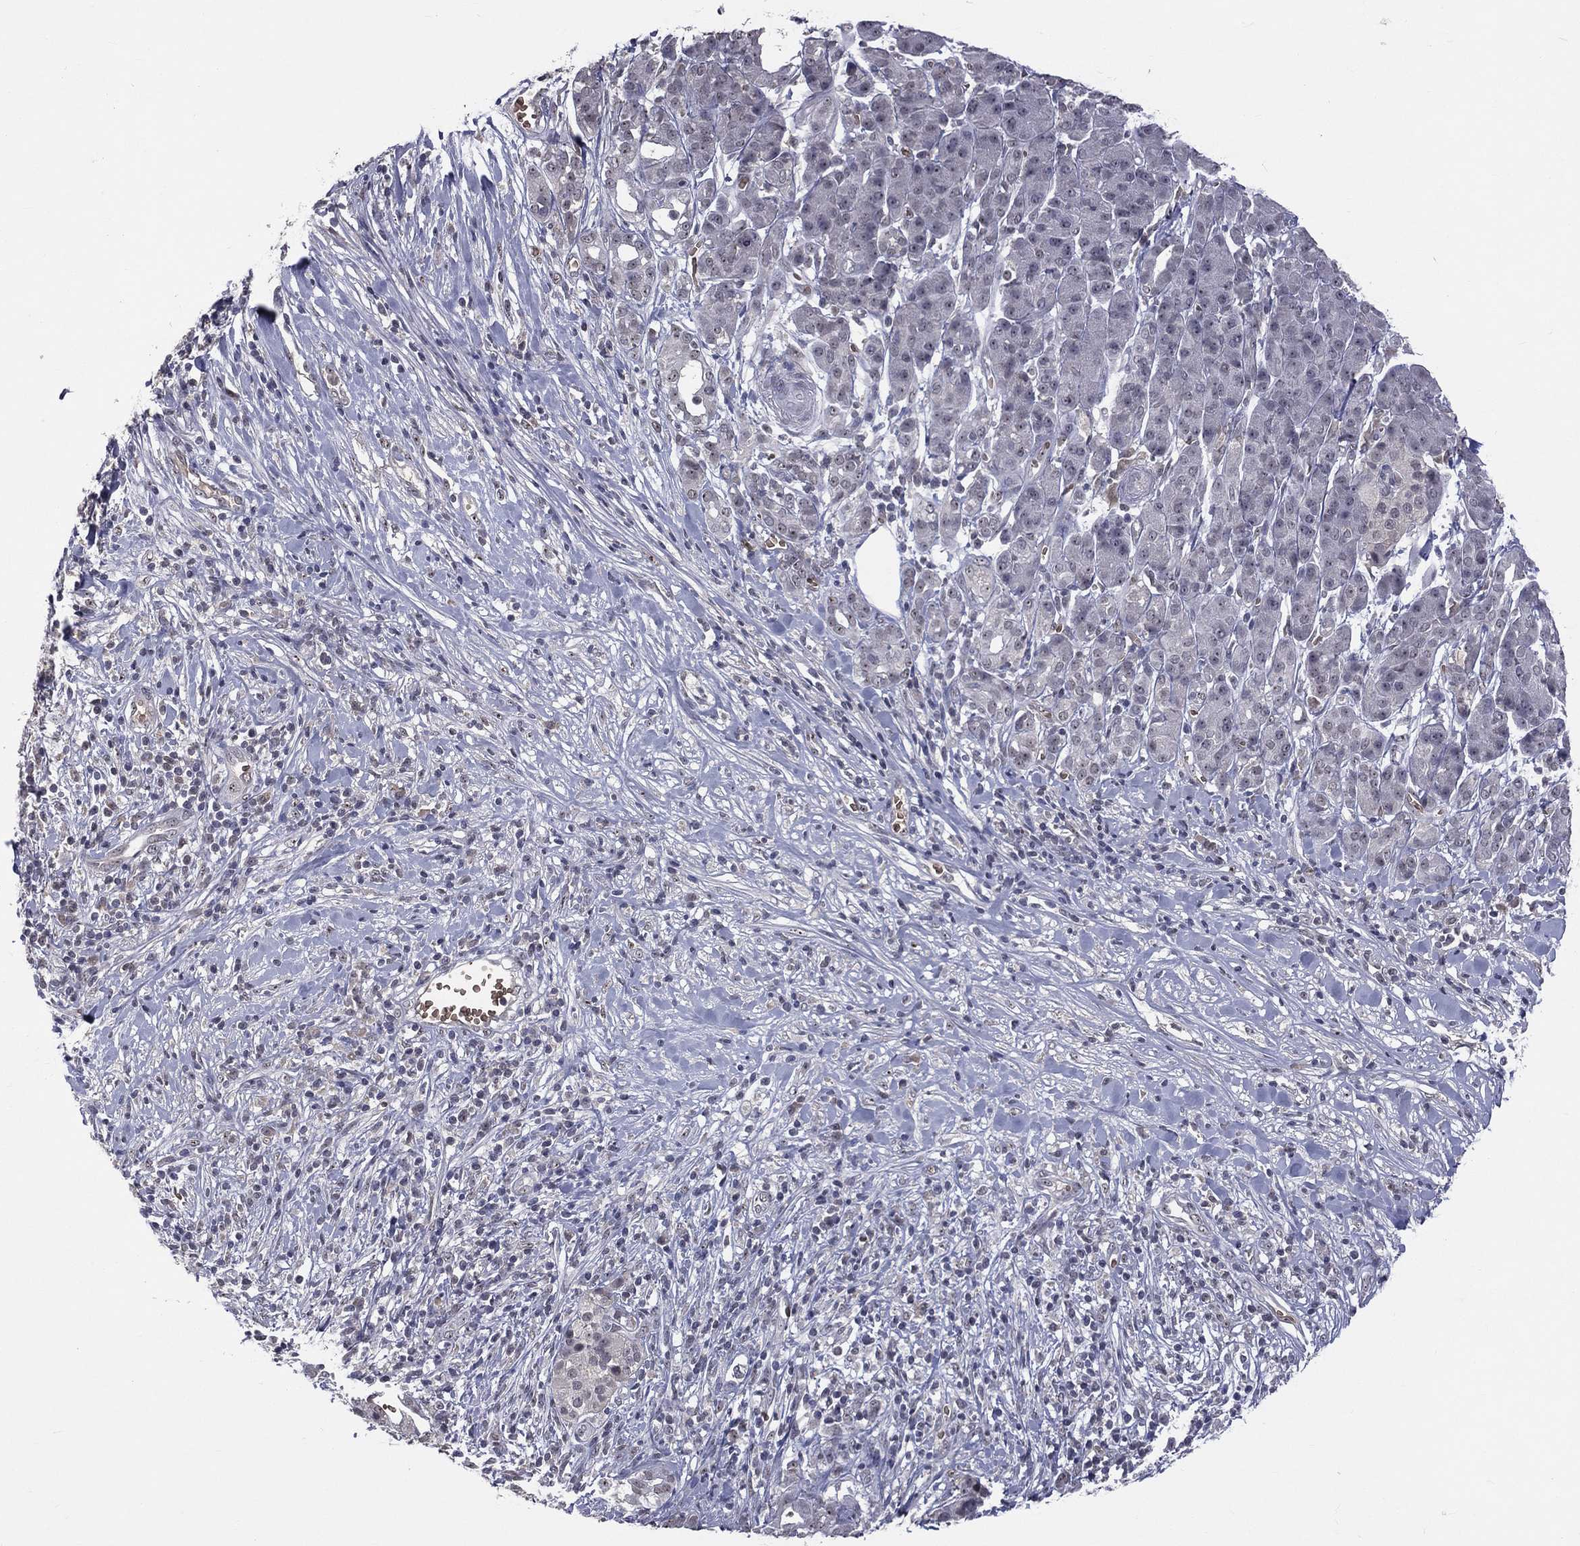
{"staining": {"intensity": "negative", "quantity": "none", "location": "none"}, "tissue": "pancreatic cancer", "cell_type": "Tumor cells", "image_type": "cancer", "snomed": [{"axis": "morphology", "description": "Adenocarcinoma, NOS"}, {"axis": "topography", "description": "Pancreas"}], "caption": "Immunohistochemical staining of human pancreatic adenocarcinoma demonstrates no significant expression in tumor cells.", "gene": "DSG4", "patient": {"sex": "male", "age": 61}}